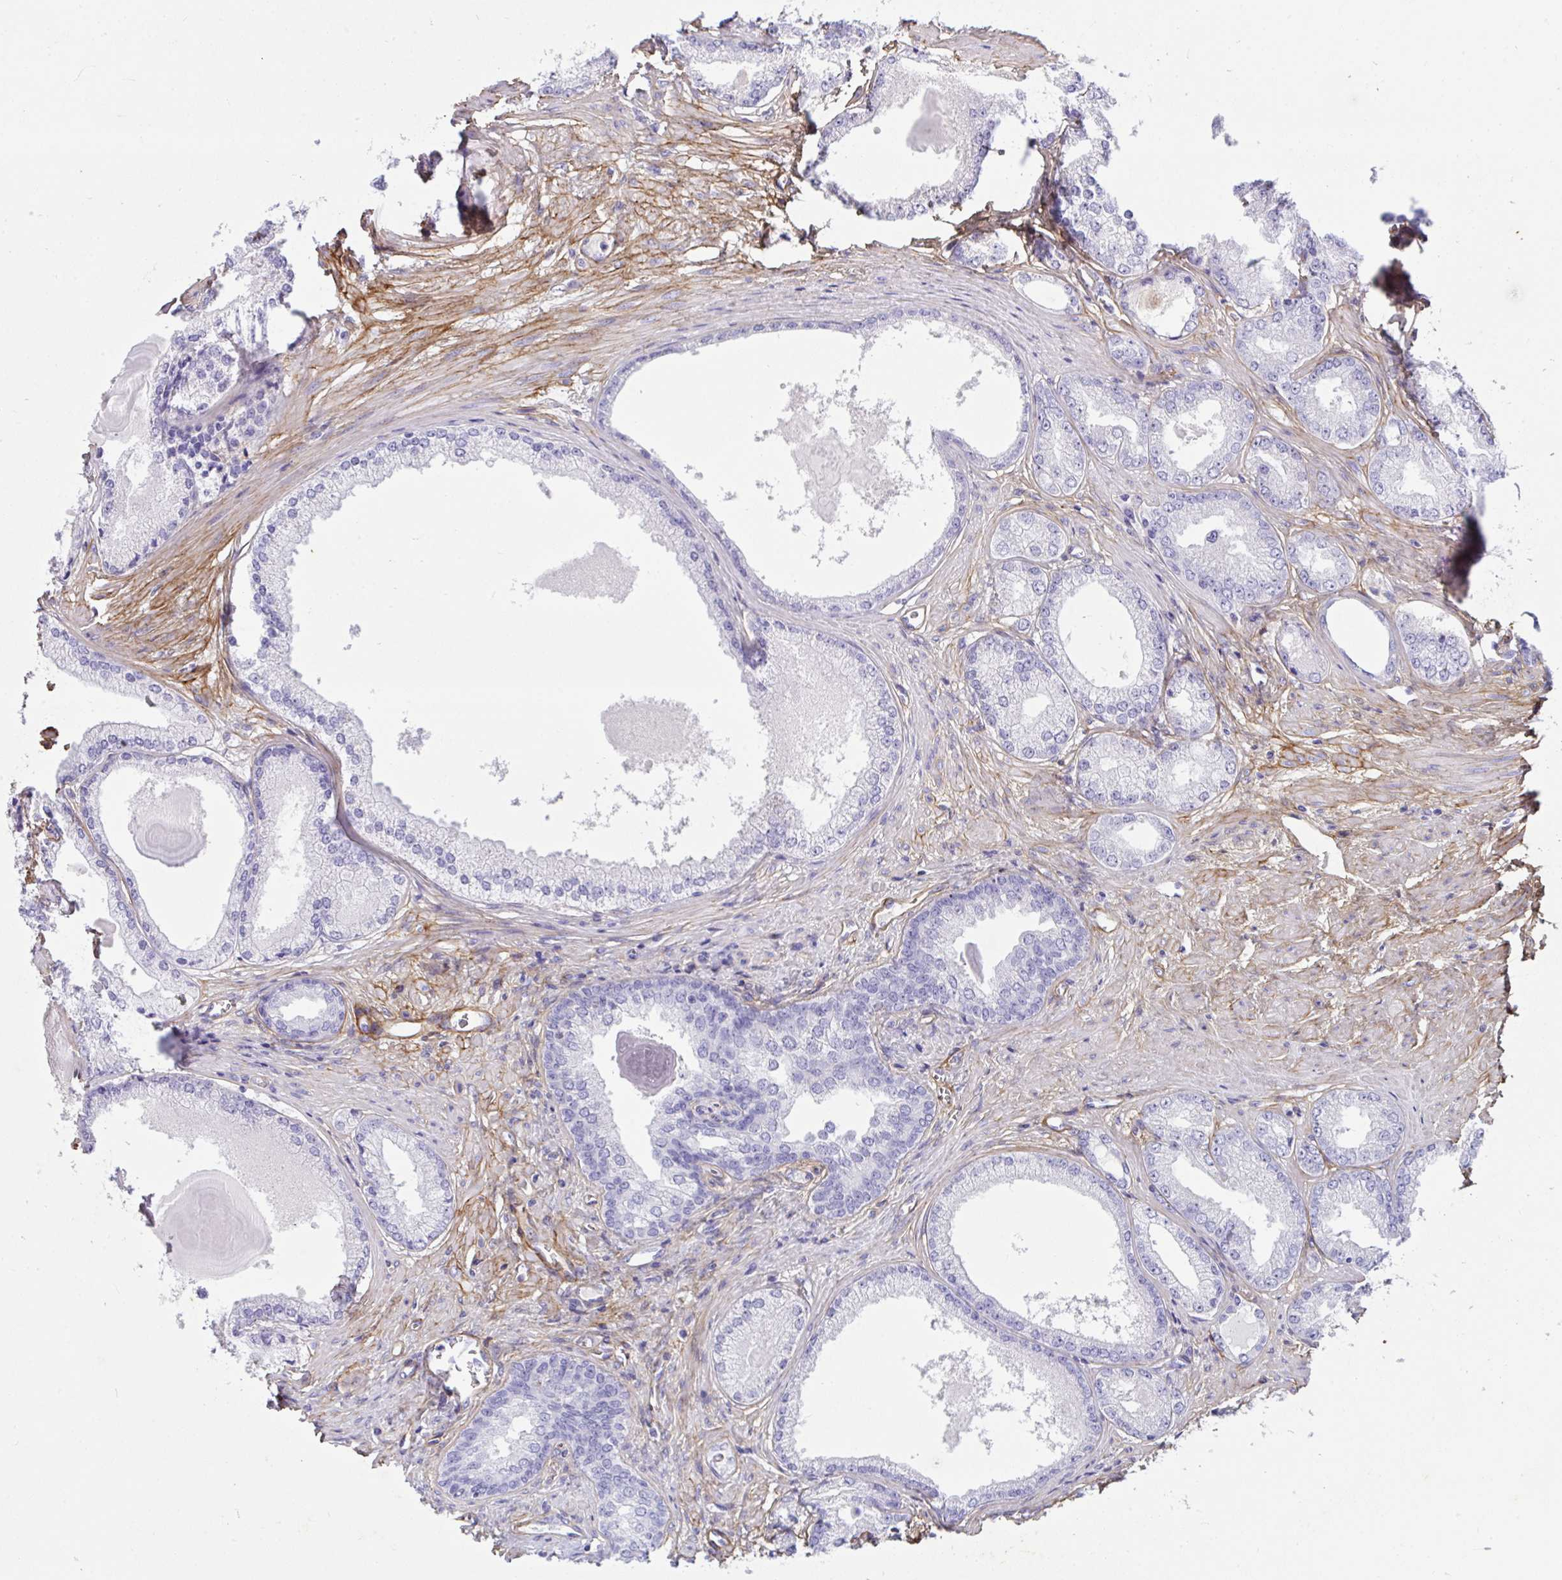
{"staining": {"intensity": "negative", "quantity": "none", "location": "none"}, "tissue": "prostate cancer", "cell_type": "Tumor cells", "image_type": "cancer", "snomed": [{"axis": "morphology", "description": "Adenocarcinoma, NOS"}, {"axis": "morphology", "description": "Adenocarcinoma, Low grade"}, {"axis": "topography", "description": "Prostate"}], "caption": "Micrograph shows no significant protein staining in tumor cells of prostate cancer (adenocarcinoma). (Immunohistochemistry, brightfield microscopy, high magnification).", "gene": "LHFPL6", "patient": {"sex": "male", "age": 68}}